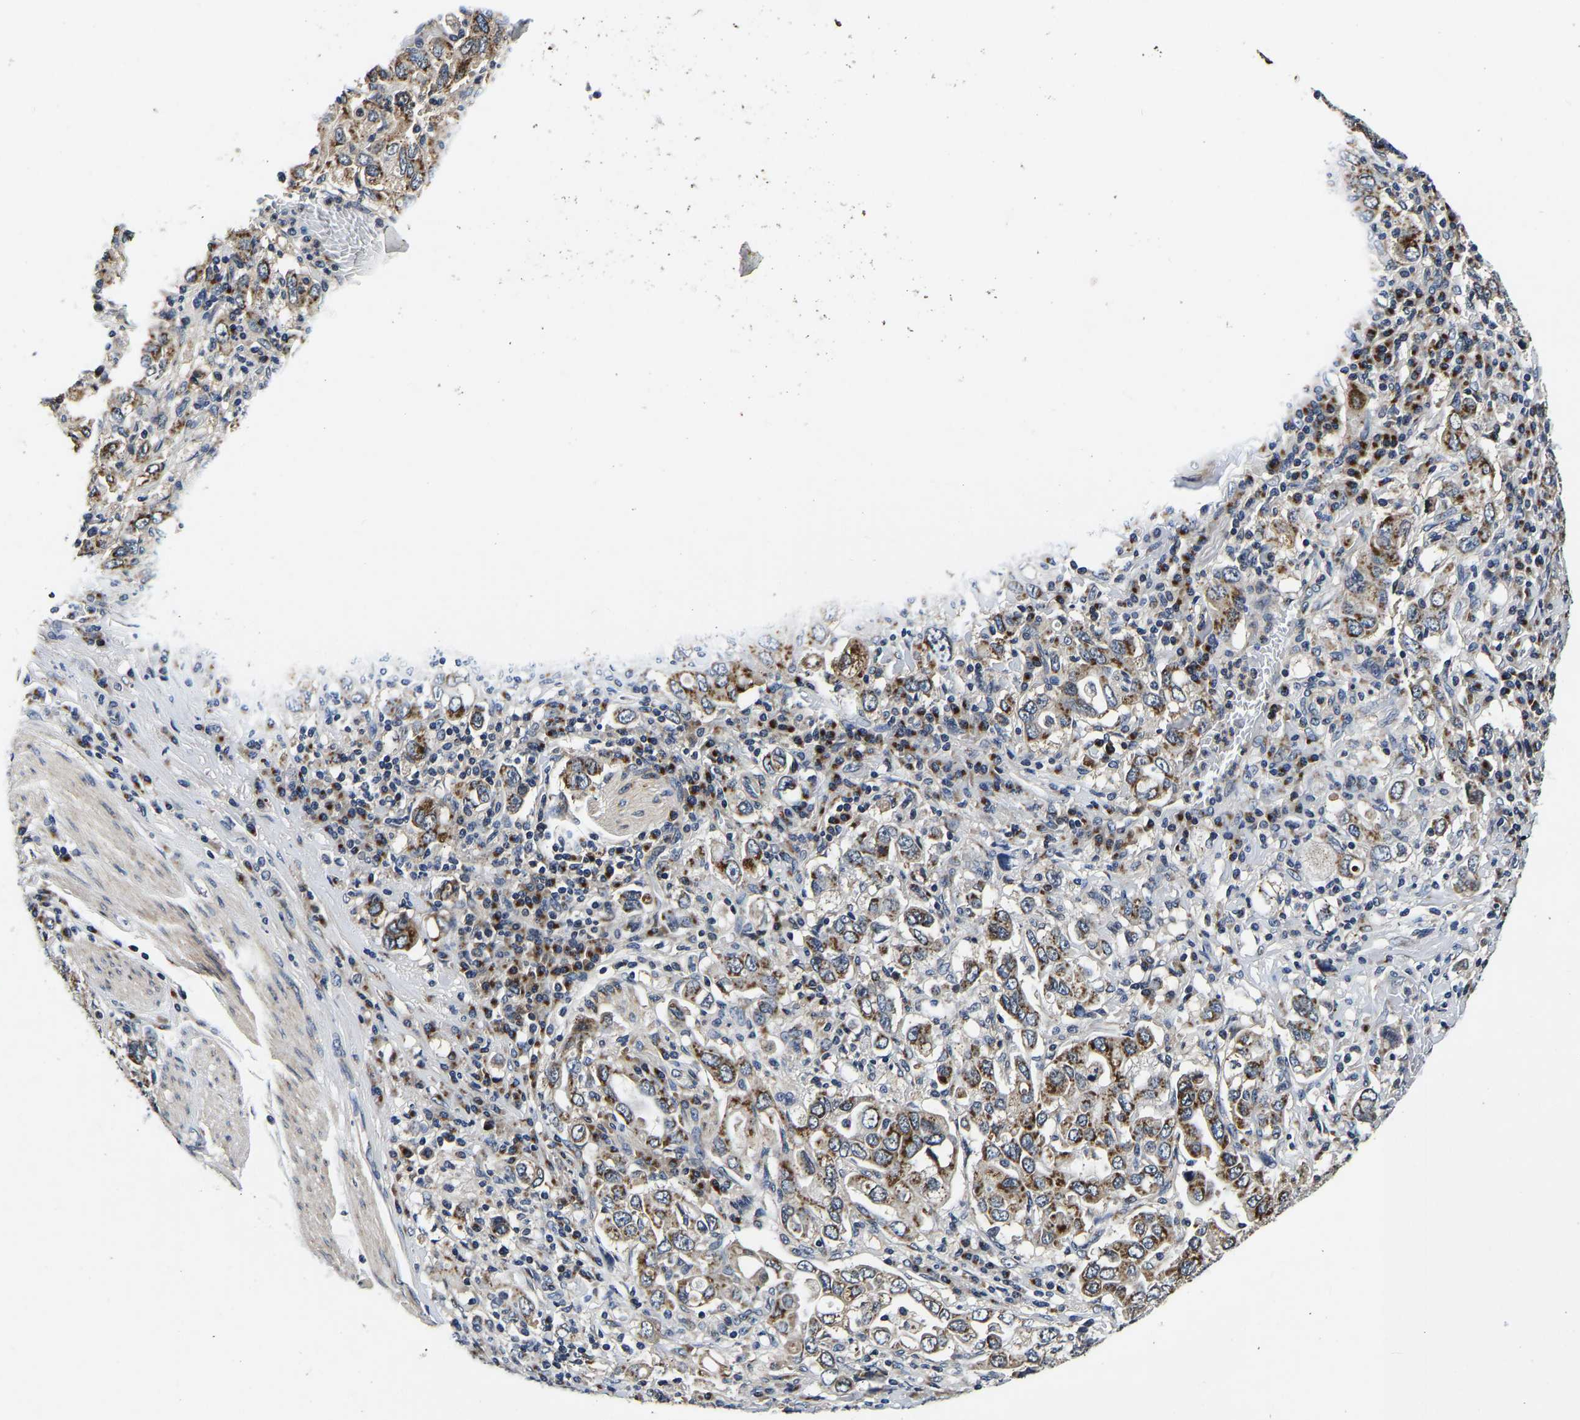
{"staining": {"intensity": "moderate", "quantity": ">75%", "location": "cytoplasmic/membranous"}, "tissue": "stomach cancer", "cell_type": "Tumor cells", "image_type": "cancer", "snomed": [{"axis": "morphology", "description": "Adenocarcinoma, NOS"}, {"axis": "topography", "description": "Stomach, upper"}], "caption": "IHC (DAB) staining of human stomach cancer exhibits moderate cytoplasmic/membranous protein staining in approximately >75% of tumor cells.", "gene": "RABAC1", "patient": {"sex": "male", "age": 62}}